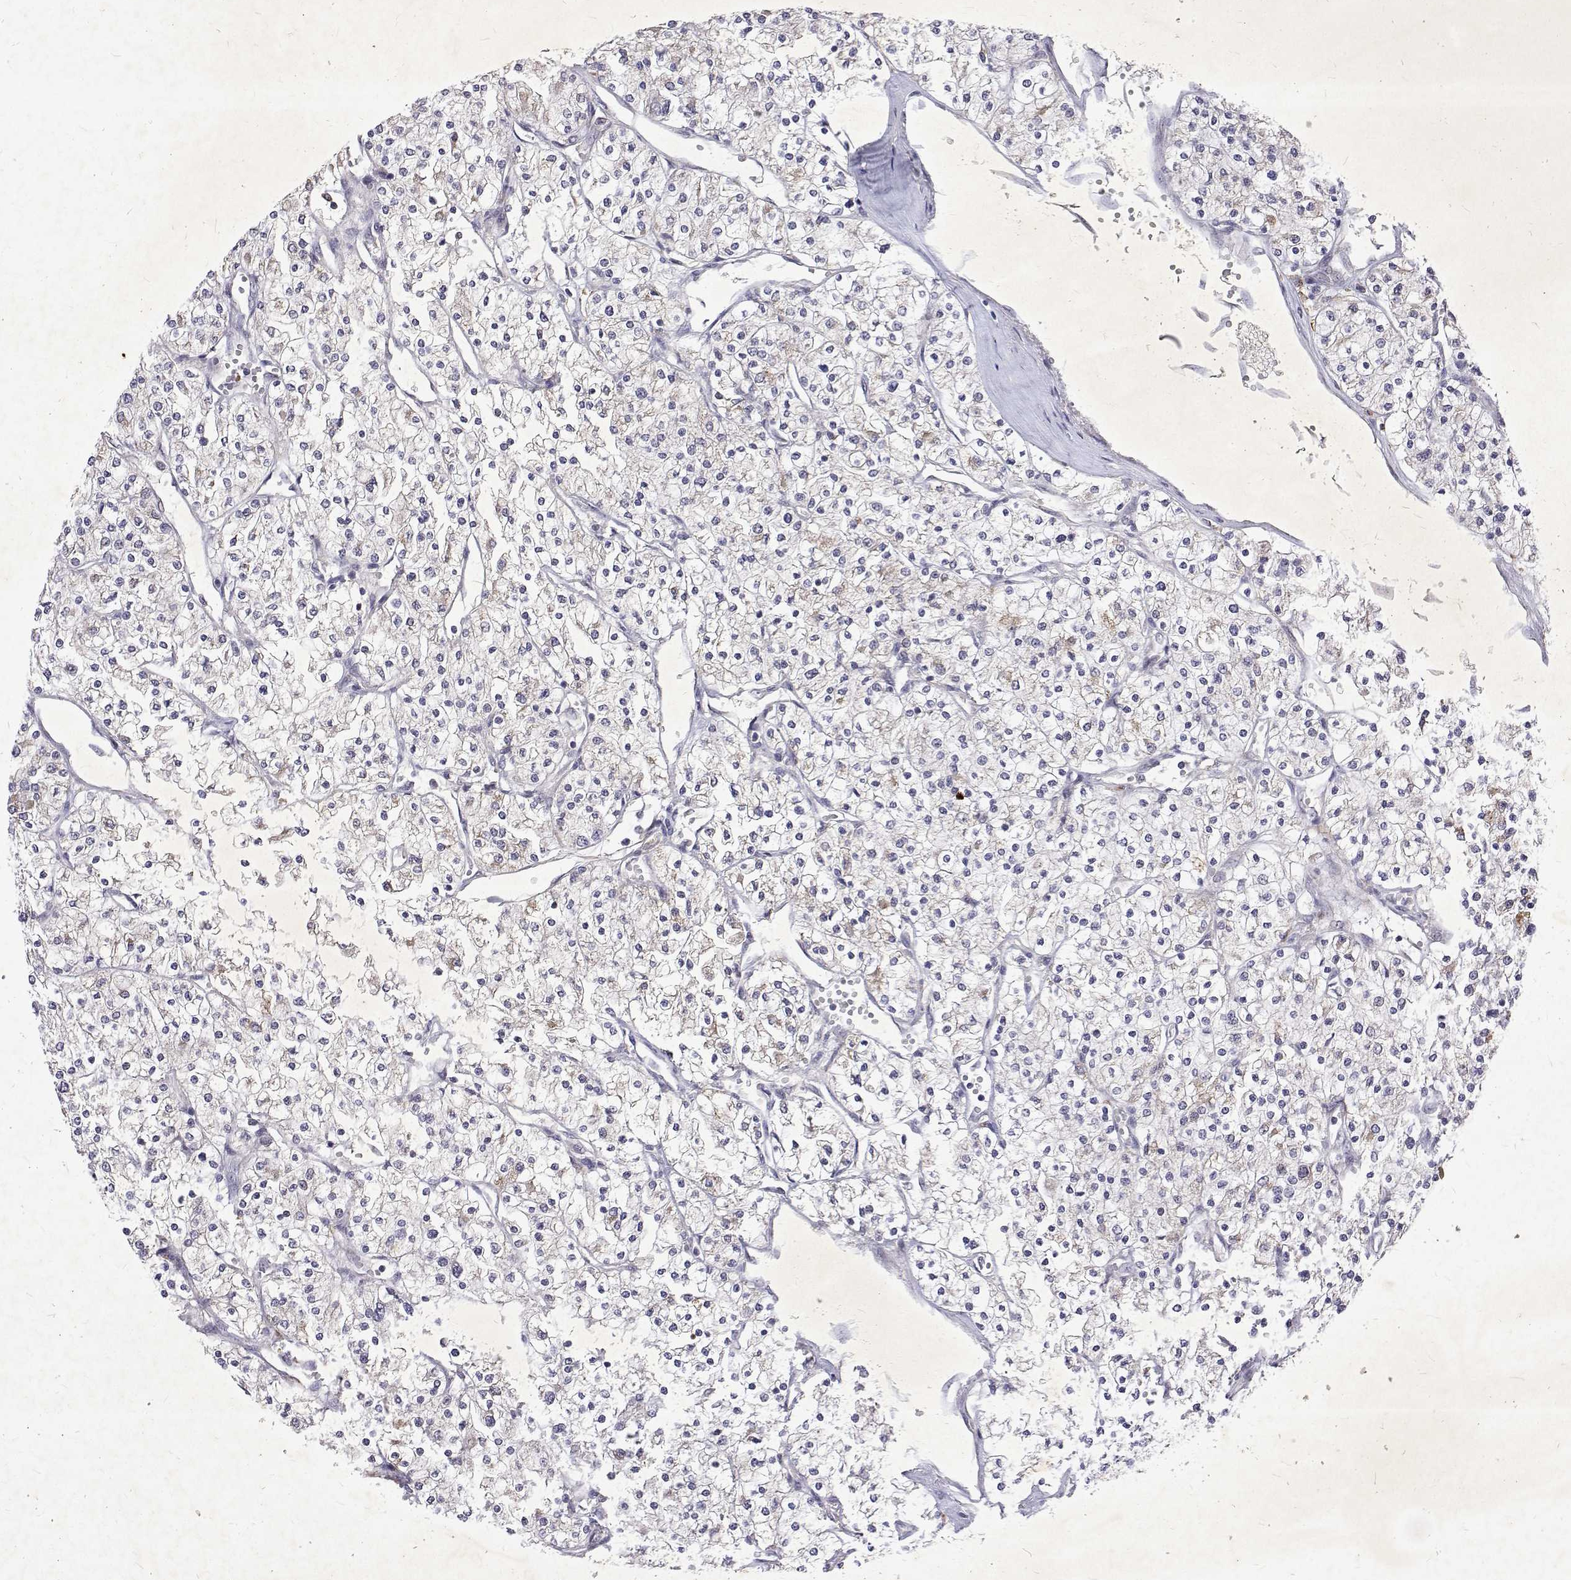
{"staining": {"intensity": "negative", "quantity": "none", "location": "none"}, "tissue": "renal cancer", "cell_type": "Tumor cells", "image_type": "cancer", "snomed": [{"axis": "morphology", "description": "Adenocarcinoma, NOS"}, {"axis": "topography", "description": "Kidney"}], "caption": "DAB (3,3'-diaminobenzidine) immunohistochemical staining of human adenocarcinoma (renal) displays no significant expression in tumor cells. (Immunohistochemistry (ihc), brightfield microscopy, high magnification).", "gene": "ALKBH8", "patient": {"sex": "male", "age": 80}}